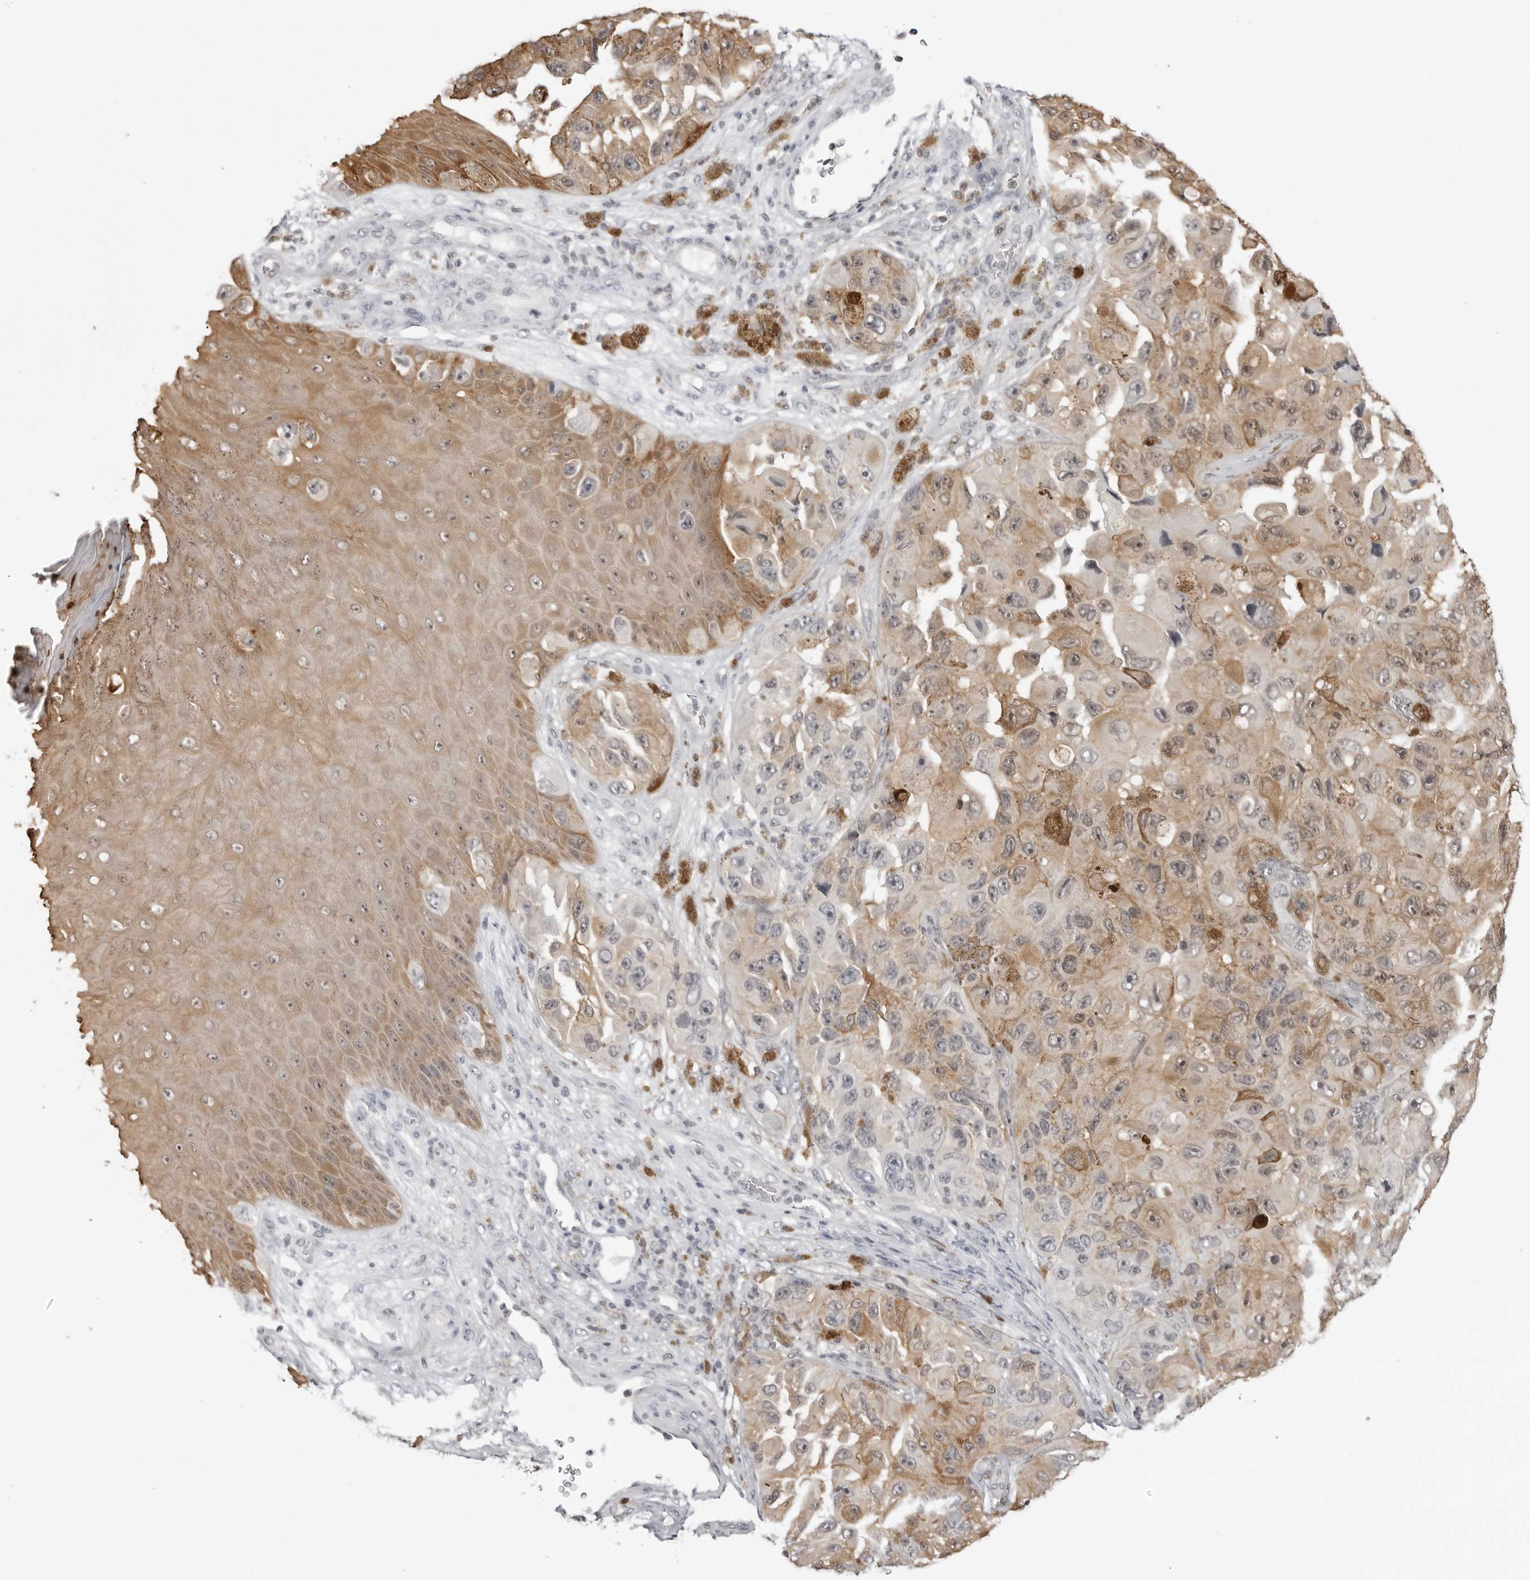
{"staining": {"intensity": "weak", "quantity": ">75%", "location": "cytoplasmic/membranous"}, "tissue": "melanoma", "cell_type": "Tumor cells", "image_type": "cancer", "snomed": [{"axis": "morphology", "description": "Malignant melanoma, NOS"}, {"axis": "topography", "description": "Skin"}], "caption": "Immunohistochemistry micrograph of malignant melanoma stained for a protein (brown), which shows low levels of weak cytoplasmic/membranous expression in about >75% of tumor cells.", "gene": "YWHAG", "patient": {"sex": "female", "age": 73}}